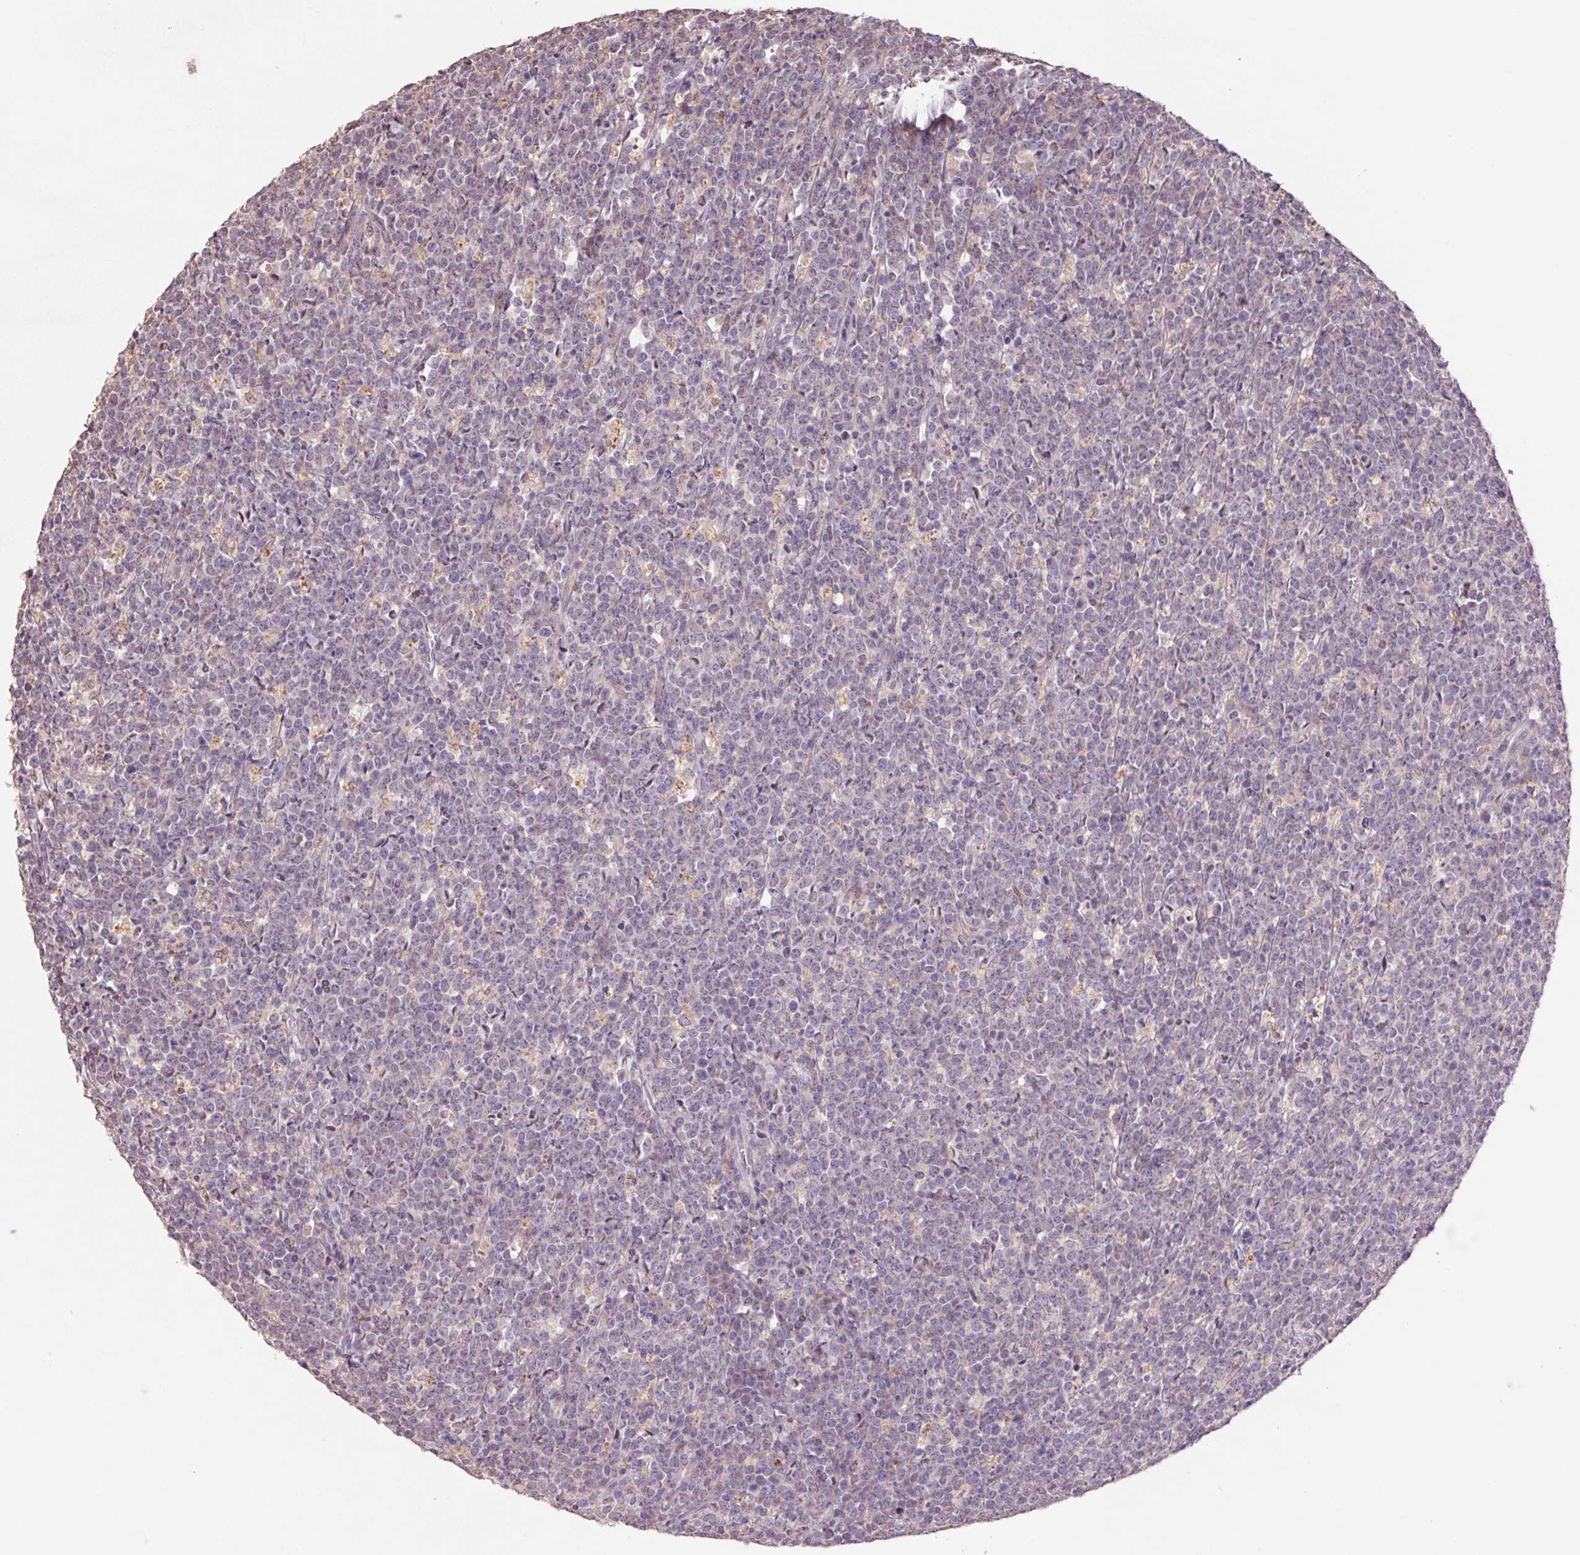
{"staining": {"intensity": "negative", "quantity": "none", "location": "none"}, "tissue": "lymphoma", "cell_type": "Tumor cells", "image_type": "cancer", "snomed": [{"axis": "morphology", "description": "Malignant lymphoma, non-Hodgkin's type, High grade"}, {"axis": "topography", "description": "Small intestine"}], "caption": "The histopathology image demonstrates no staining of tumor cells in lymphoma.", "gene": "GRM2", "patient": {"sex": "female", "age": 56}}